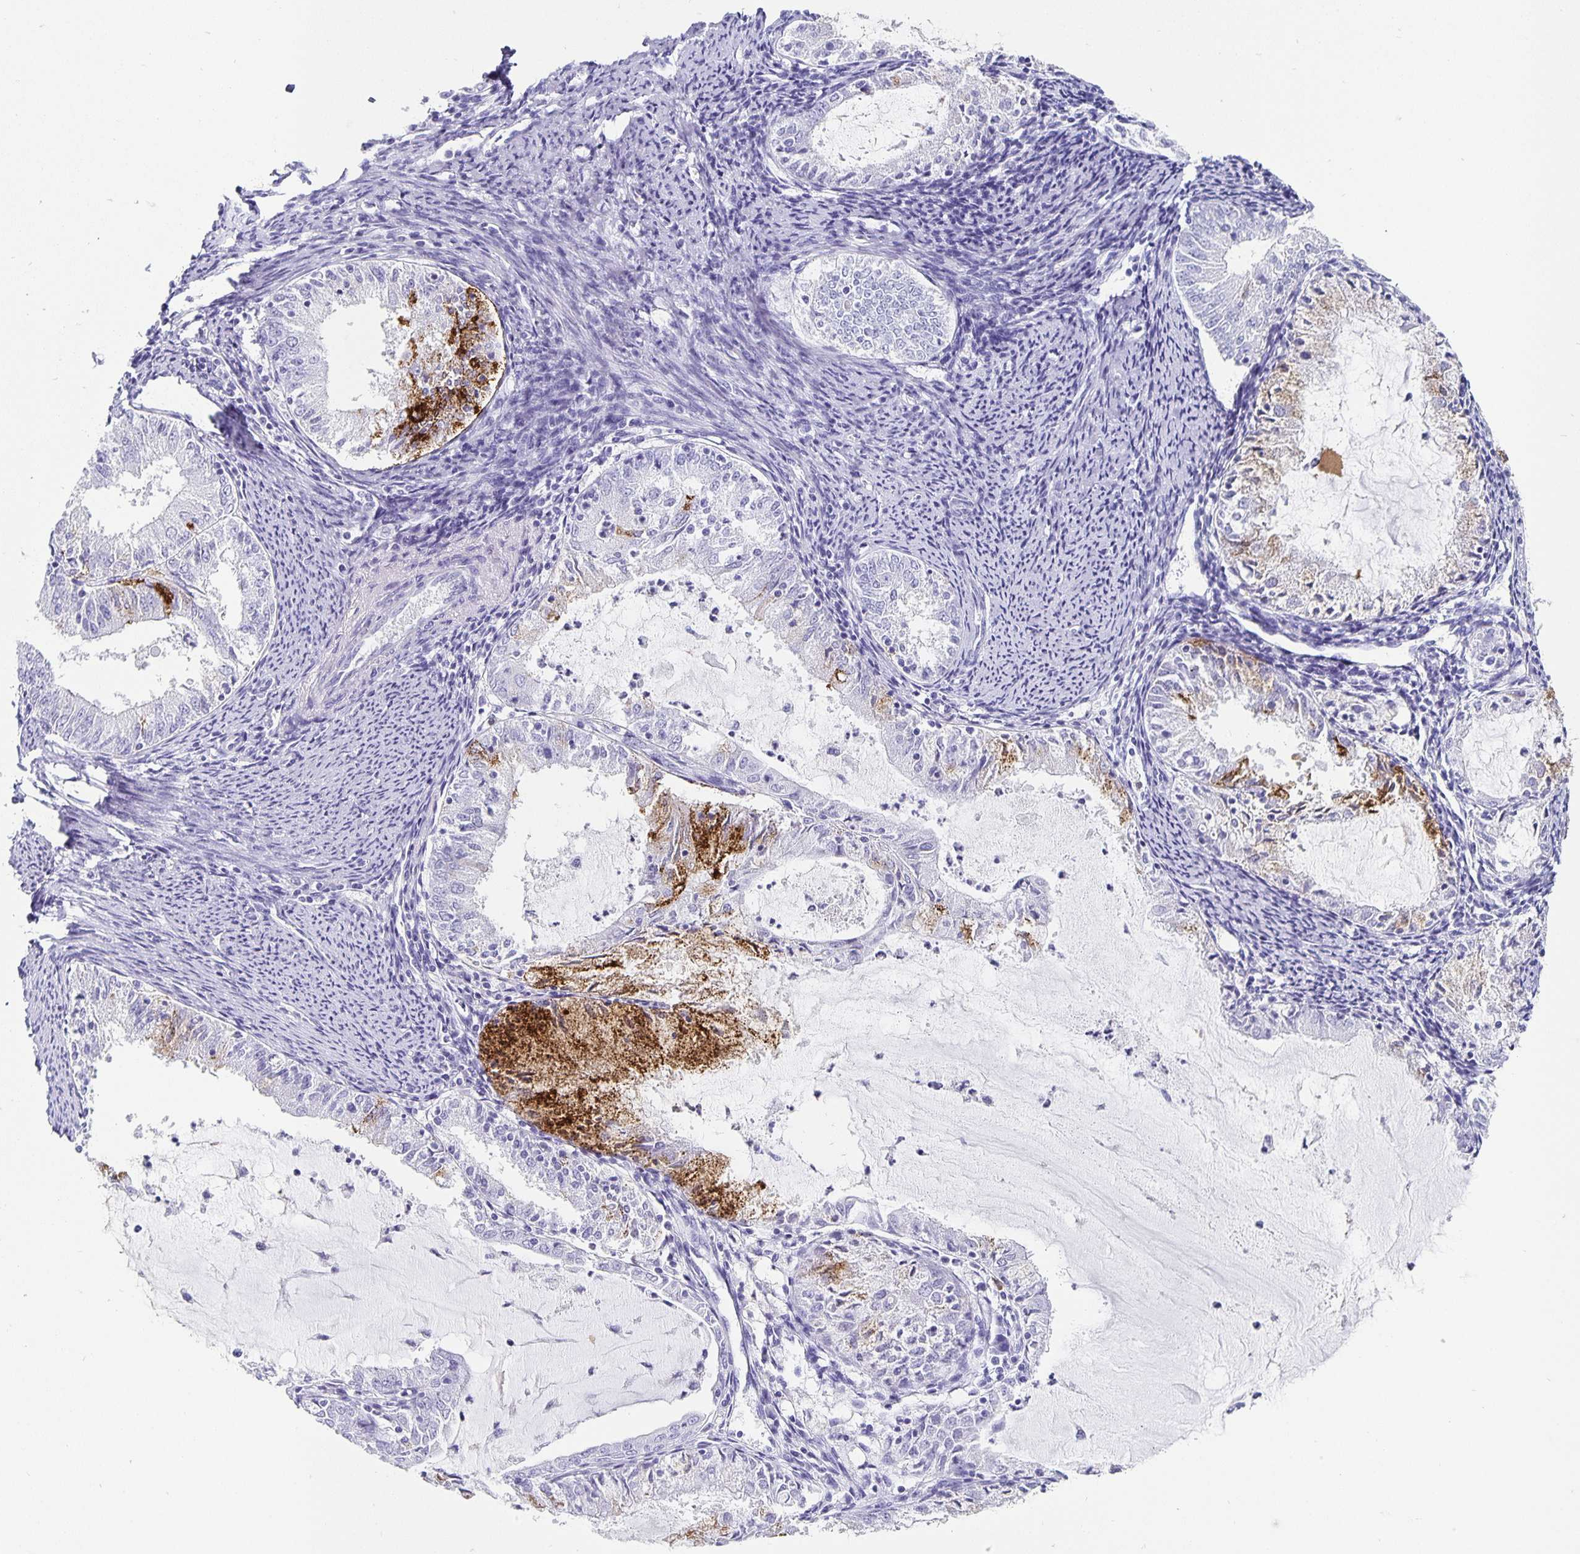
{"staining": {"intensity": "strong", "quantity": "<25%", "location": "cytoplasmic/membranous"}, "tissue": "endometrial cancer", "cell_type": "Tumor cells", "image_type": "cancer", "snomed": [{"axis": "morphology", "description": "Adenocarcinoma, NOS"}, {"axis": "topography", "description": "Endometrium"}], "caption": "Immunohistochemical staining of human endometrial cancer (adenocarcinoma) shows strong cytoplasmic/membranous protein staining in approximately <25% of tumor cells. Immunohistochemistry (ihc) stains the protein in brown and the nuclei are stained blue.", "gene": "CHGA", "patient": {"sex": "female", "age": 57}}